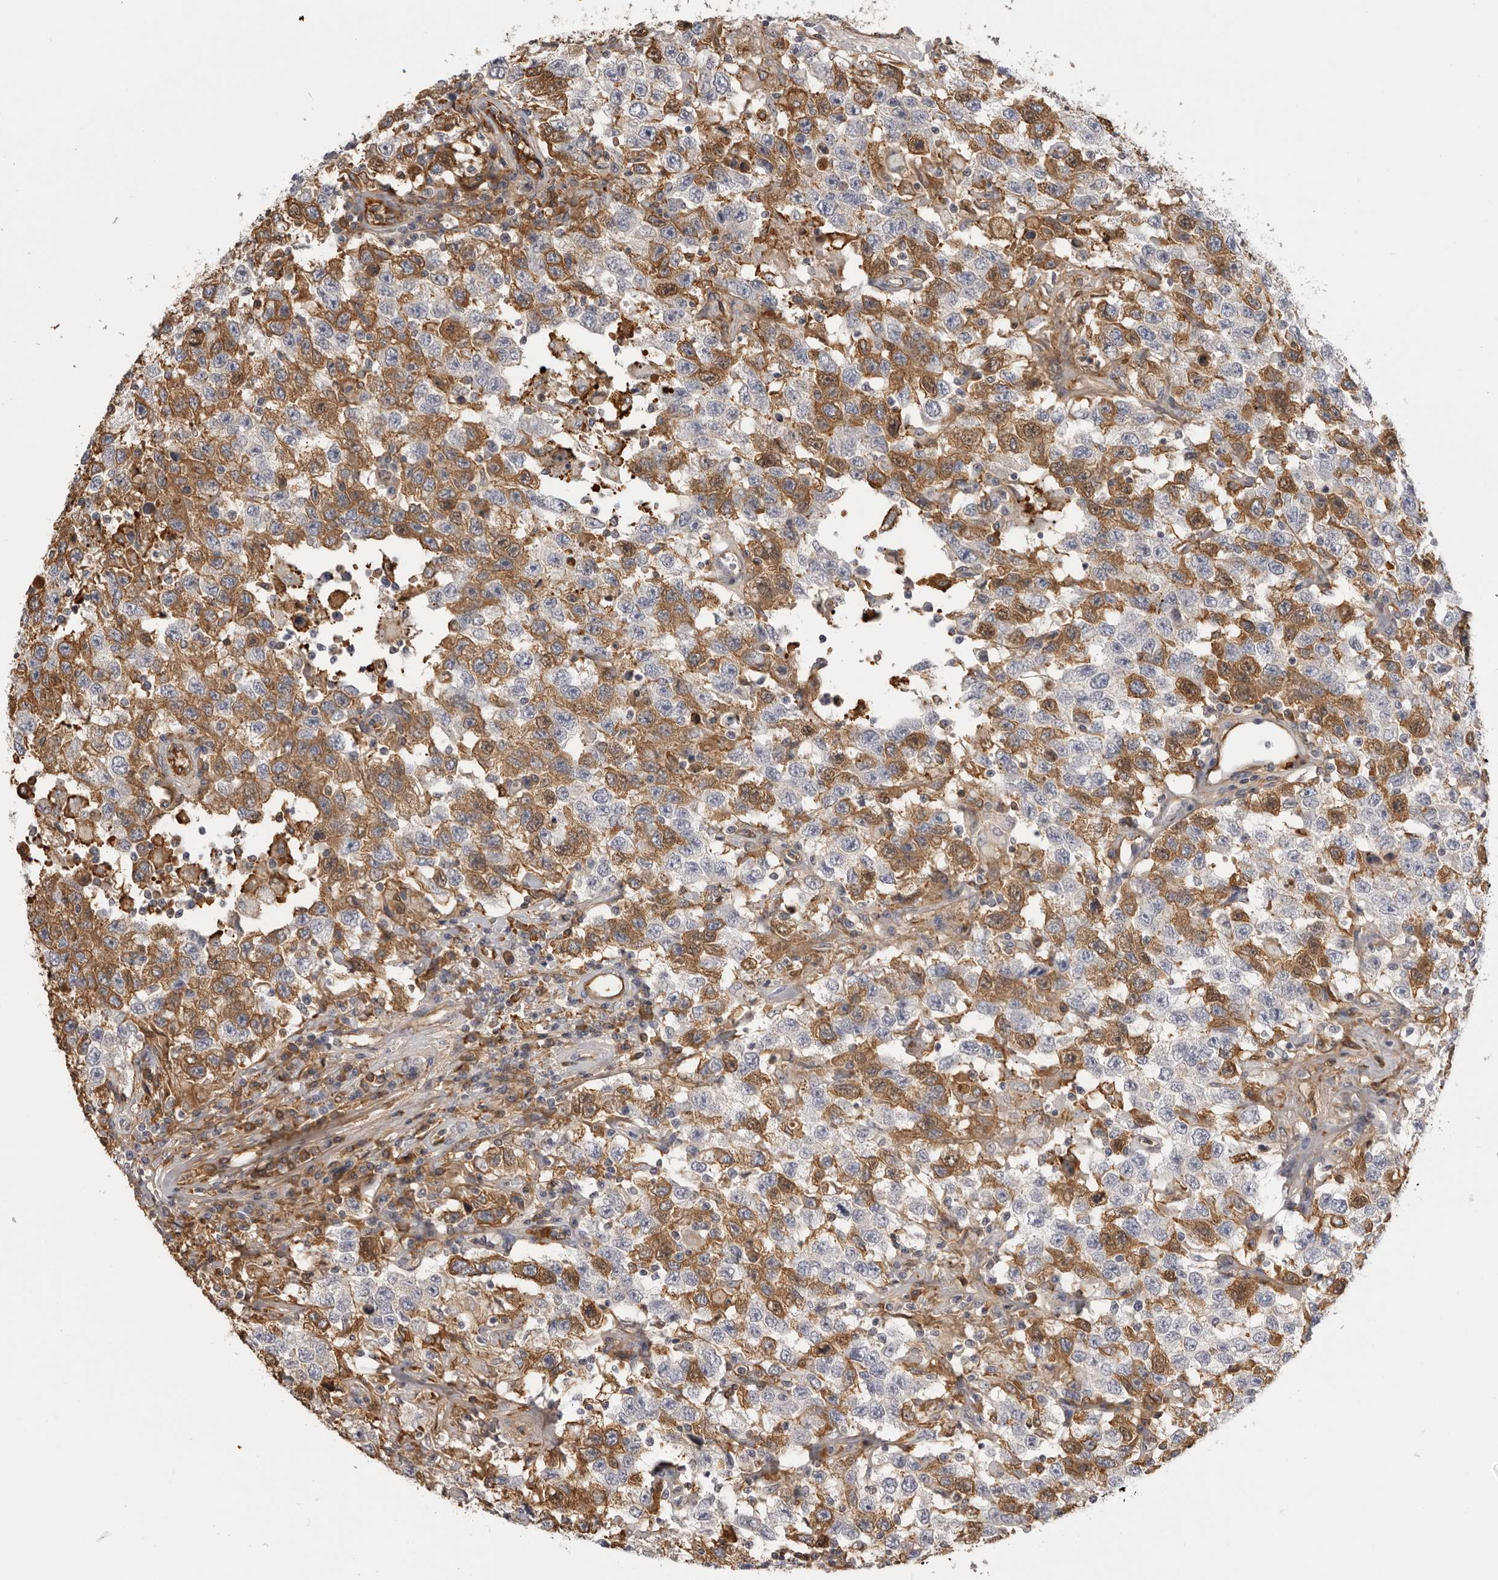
{"staining": {"intensity": "moderate", "quantity": "25%-75%", "location": "cytoplasmic/membranous"}, "tissue": "testis cancer", "cell_type": "Tumor cells", "image_type": "cancer", "snomed": [{"axis": "morphology", "description": "Seminoma, NOS"}, {"axis": "topography", "description": "Testis"}], "caption": "Testis cancer was stained to show a protein in brown. There is medium levels of moderate cytoplasmic/membranous staining in approximately 25%-75% of tumor cells.", "gene": "PLEKHF2", "patient": {"sex": "male", "age": 41}}